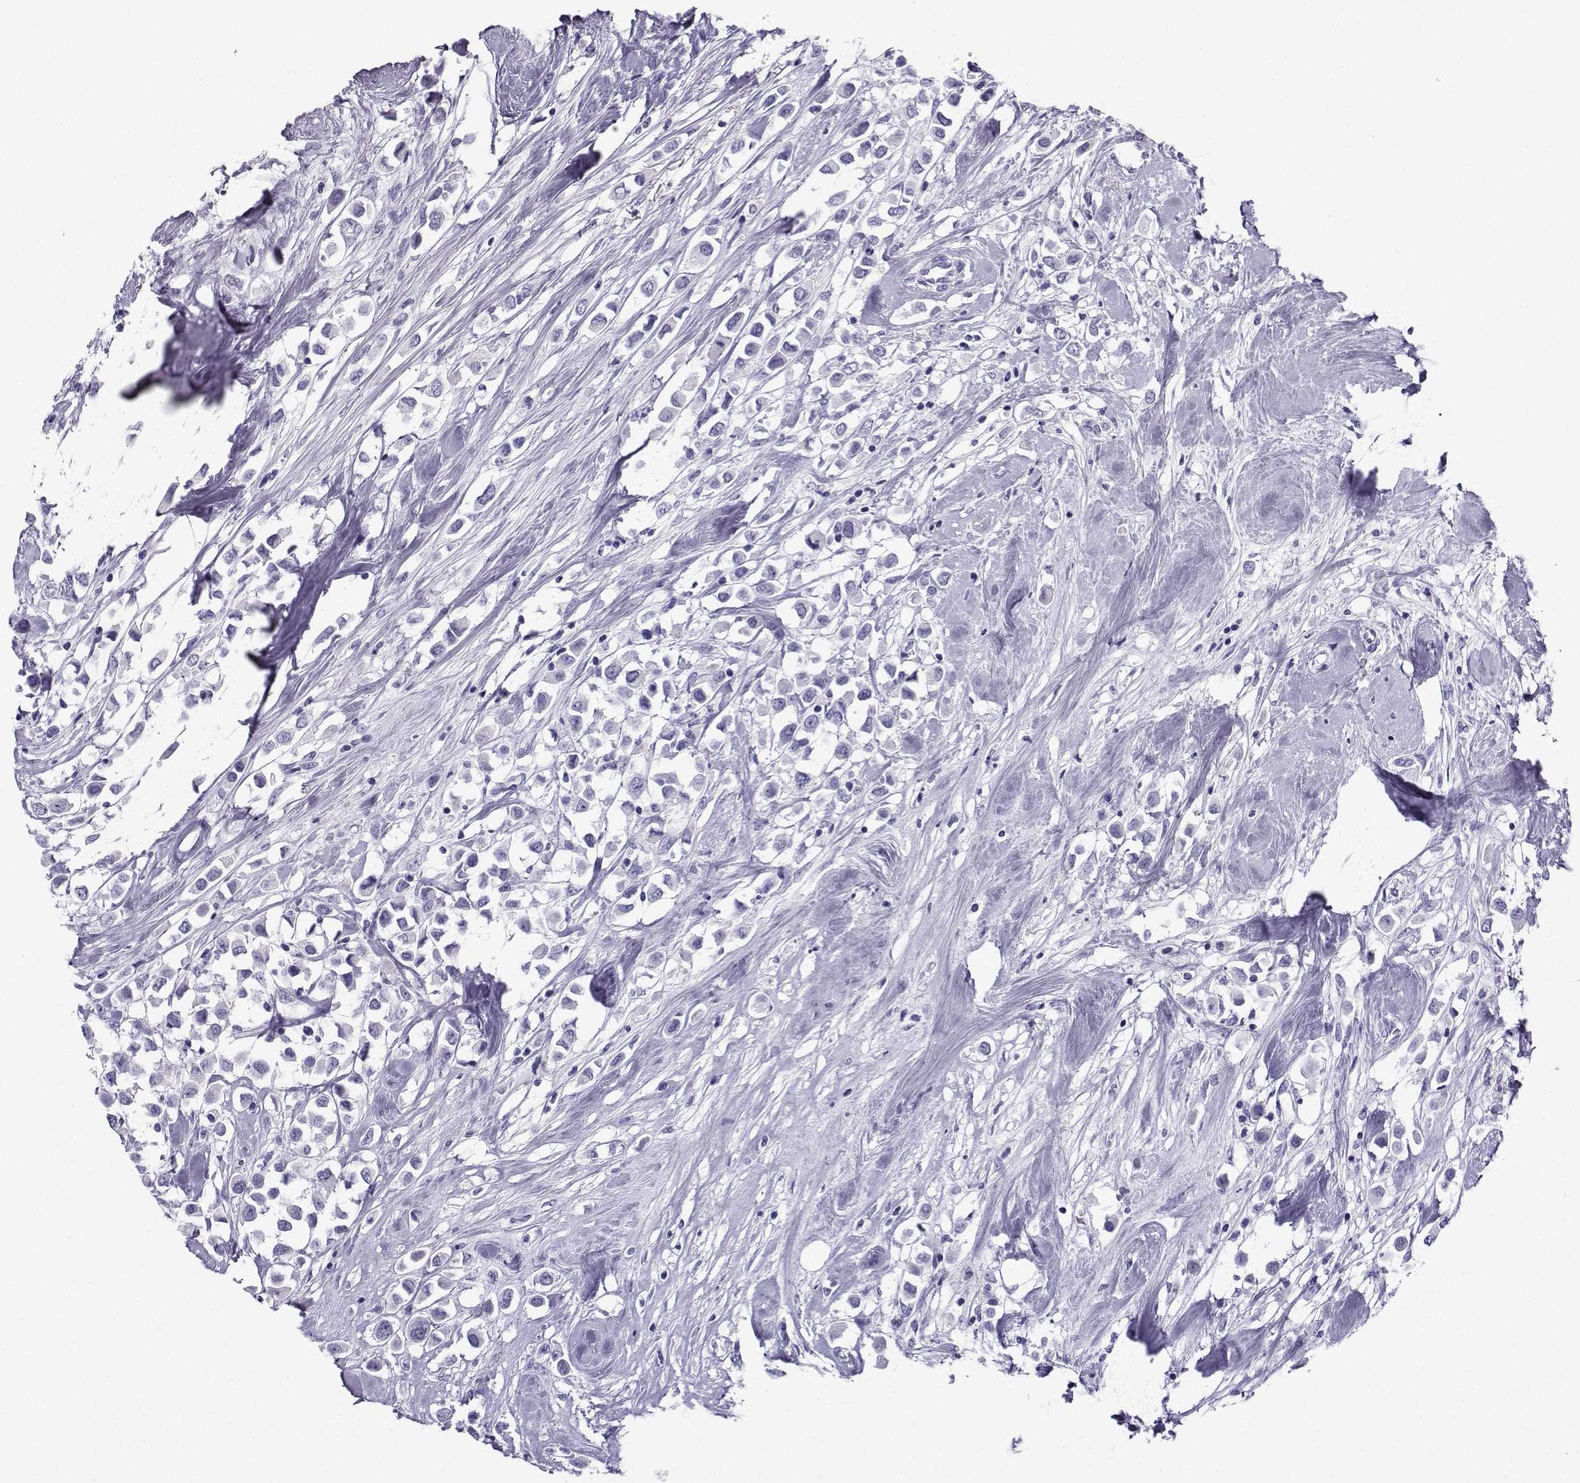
{"staining": {"intensity": "negative", "quantity": "none", "location": "none"}, "tissue": "breast cancer", "cell_type": "Tumor cells", "image_type": "cancer", "snomed": [{"axis": "morphology", "description": "Duct carcinoma"}, {"axis": "topography", "description": "Breast"}], "caption": "Tumor cells are negative for brown protein staining in breast invasive ductal carcinoma.", "gene": "CRYBB1", "patient": {"sex": "female", "age": 61}}